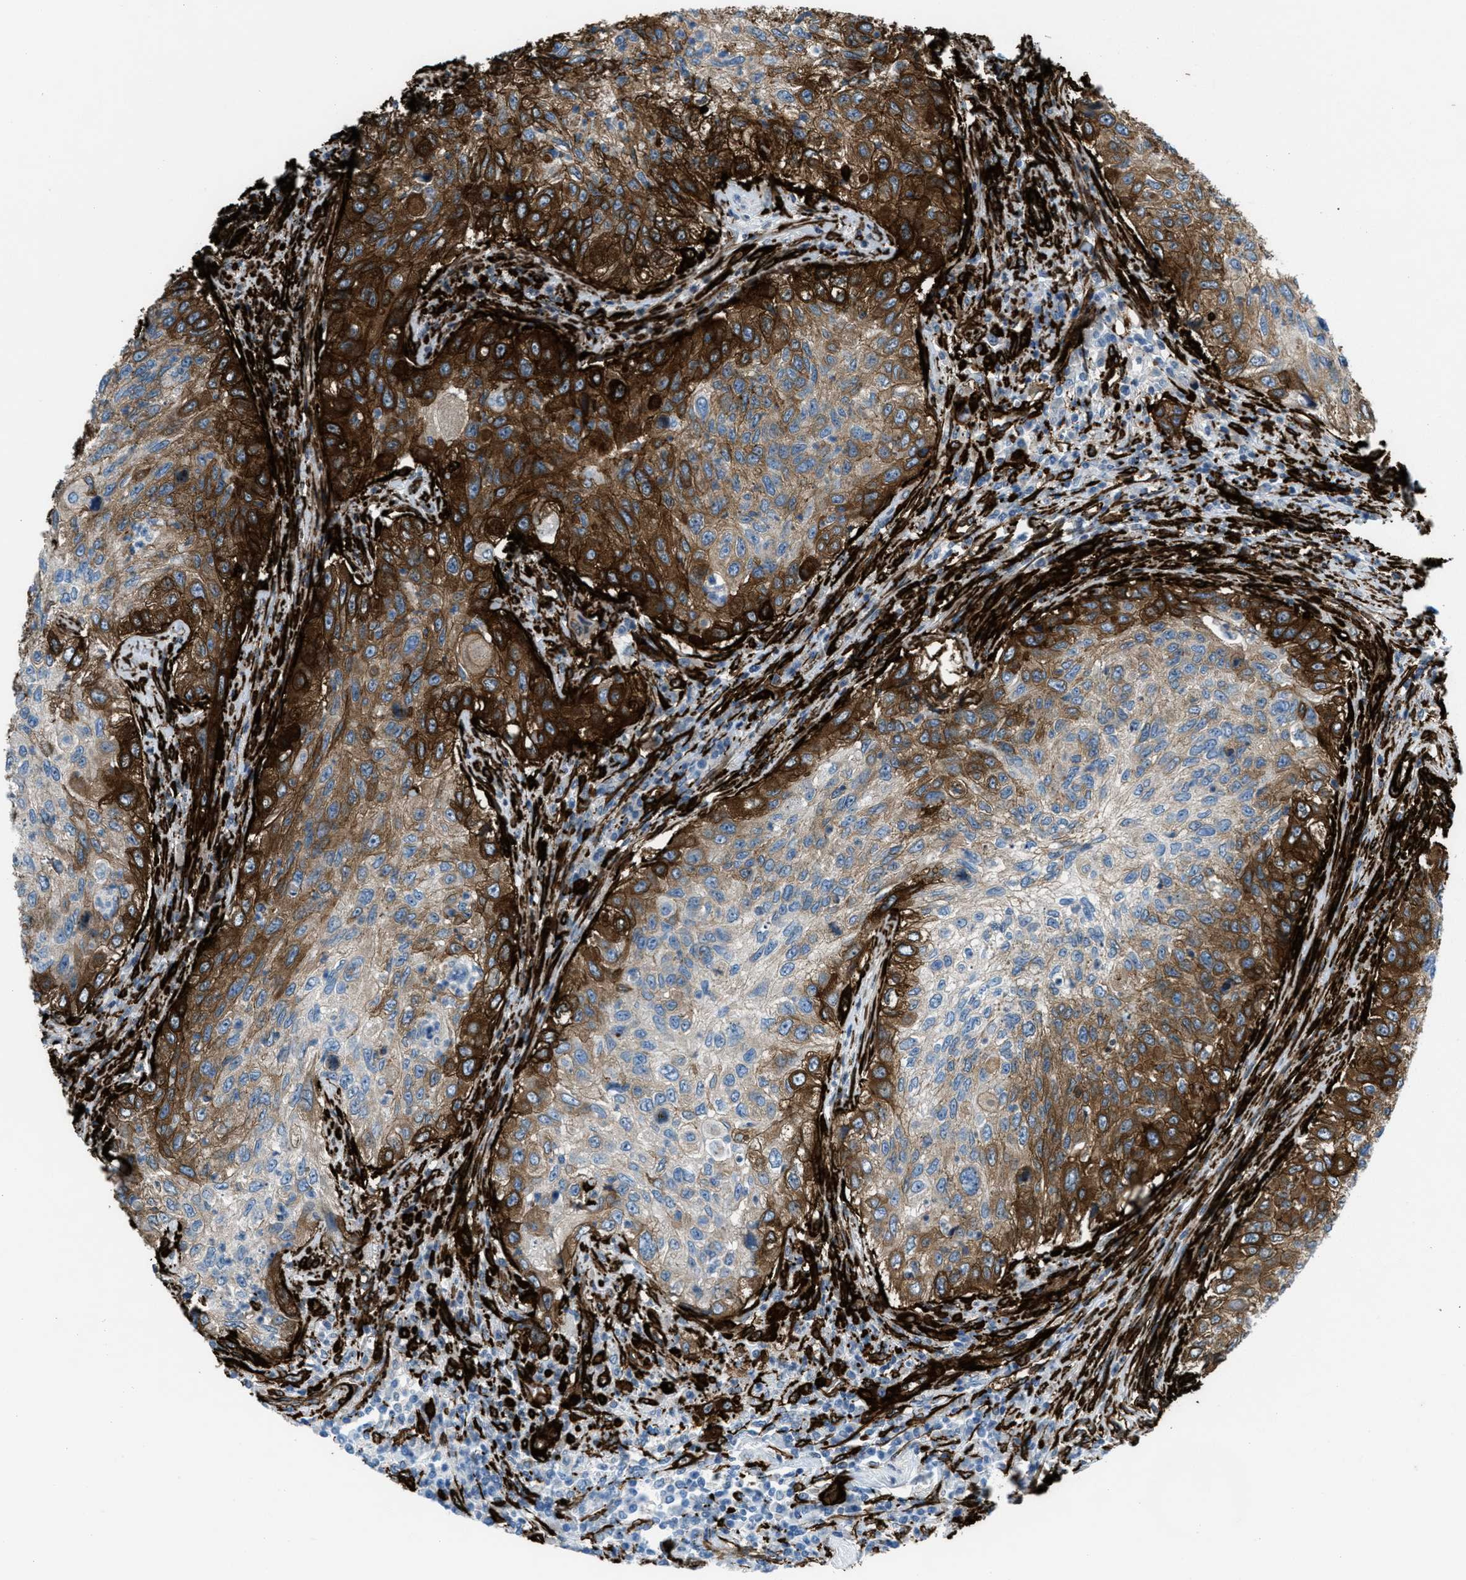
{"staining": {"intensity": "strong", "quantity": ">75%", "location": "cytoplasmic/membranous"}, "tissue": "urothelial cancer", "cell_type": "Tumor cells", "image_type": "cancer", "snomed": [{"axis": "morphology", "description": "Urothelial carcinoma, High grade"}, {"axis": "topography", "description": "Urinary bladder"}], "caption": "Strong cytoplasmic/membranous staining is appreciated in approximately >75% of tumor cells in urothelial cancer.", "gene": "CALD1", "patient": {"sex": "female", "age": 60}}